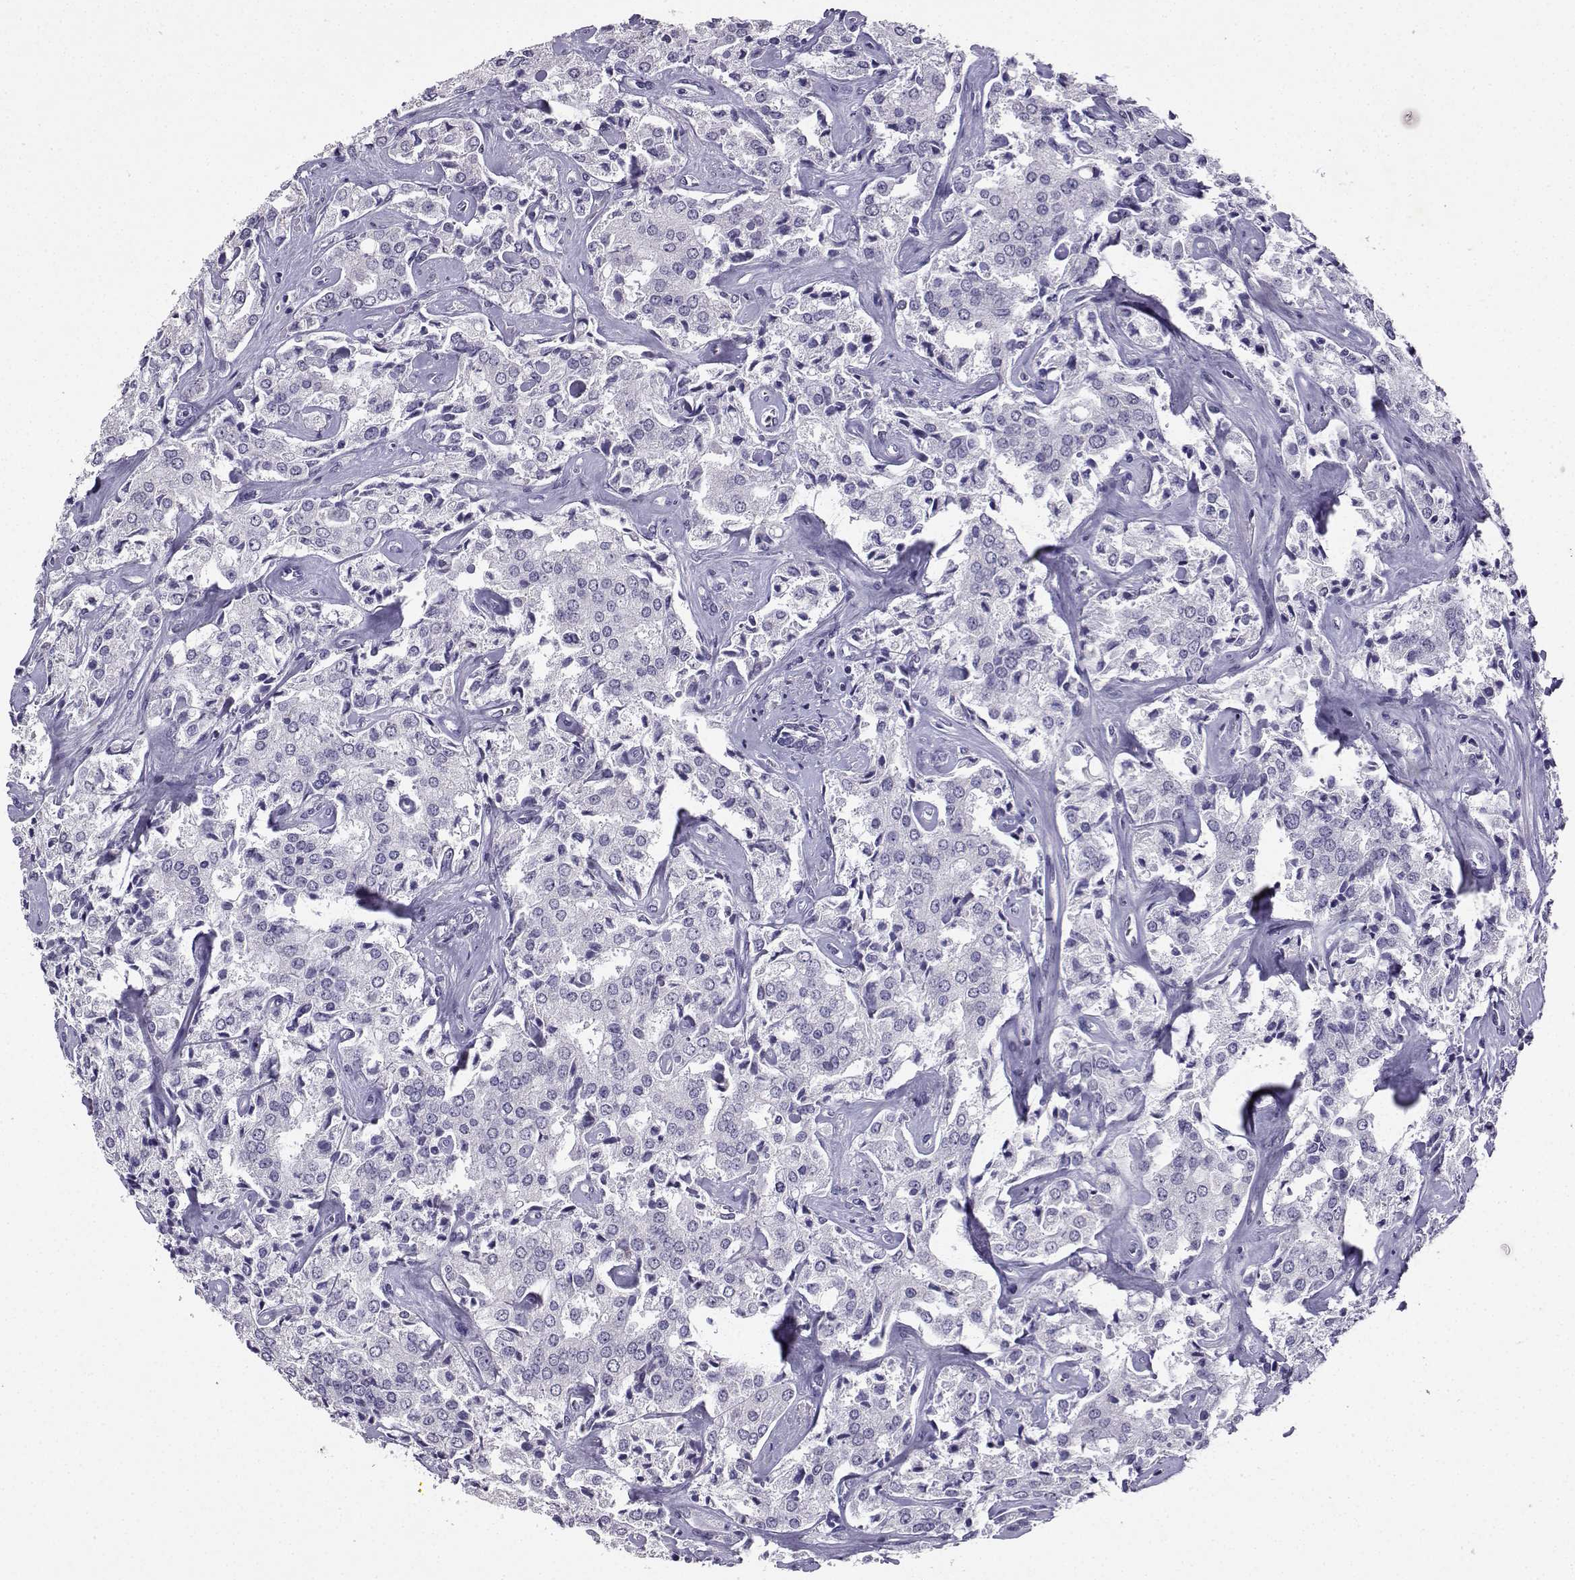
{"staining": {"intensity": "negative", "quantity": "none", "location": "none"}, "tissue": "prostate cancer", "cell_type": "Tumor cells", "image_type": "cancer", "snomed": [{"axis": "morphology", "description": "Adenocarcinoma, NOS"}, {"axis": "topography", "description": "Prostate"}], "caption": "Prostate cancer stained for a protein using IHC displays no staining tumor cells.", "gene": "TBR1", "patient": {"sex": "male", "age": 66}}